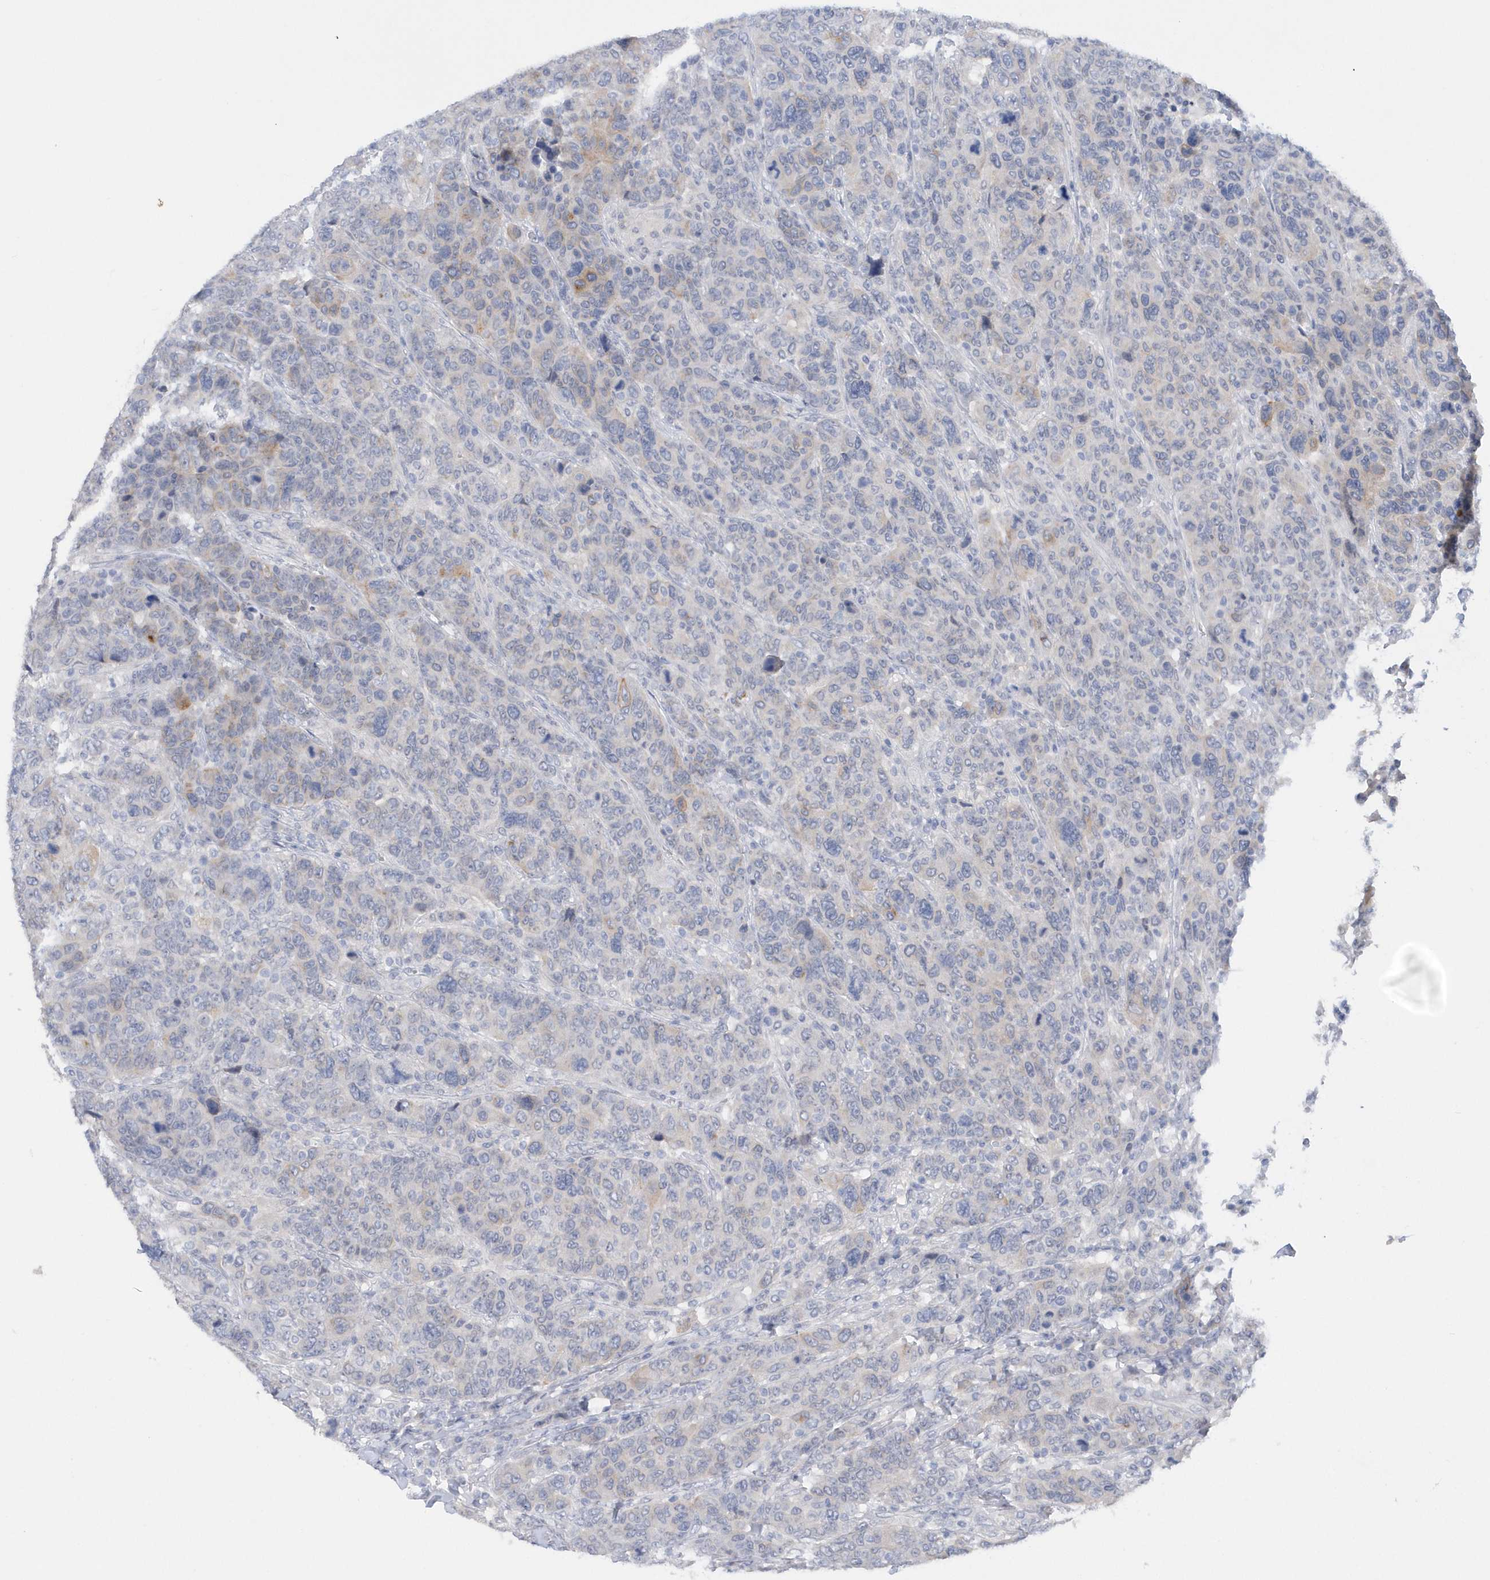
{"staining": {"intensity": "weak", "quantity": "<25%", "location": "cytoplasmic/membranous"}, "tissue": "breast cancer", "cell_type": "Tumor cells", "image_type": "cancer", "snomed": [{"axis": "morphology", "description": "Duct carcinoma"}, {"axis": "topography", "description": "Breast"}], "caption": "DAB (3,3'-diaminobenzidine) immunohistochemical staining of breast cancer demonstrates no significant expression in tumor cells.", "gene": "RPE", "patient": {"sex": "female", "age": 37}}